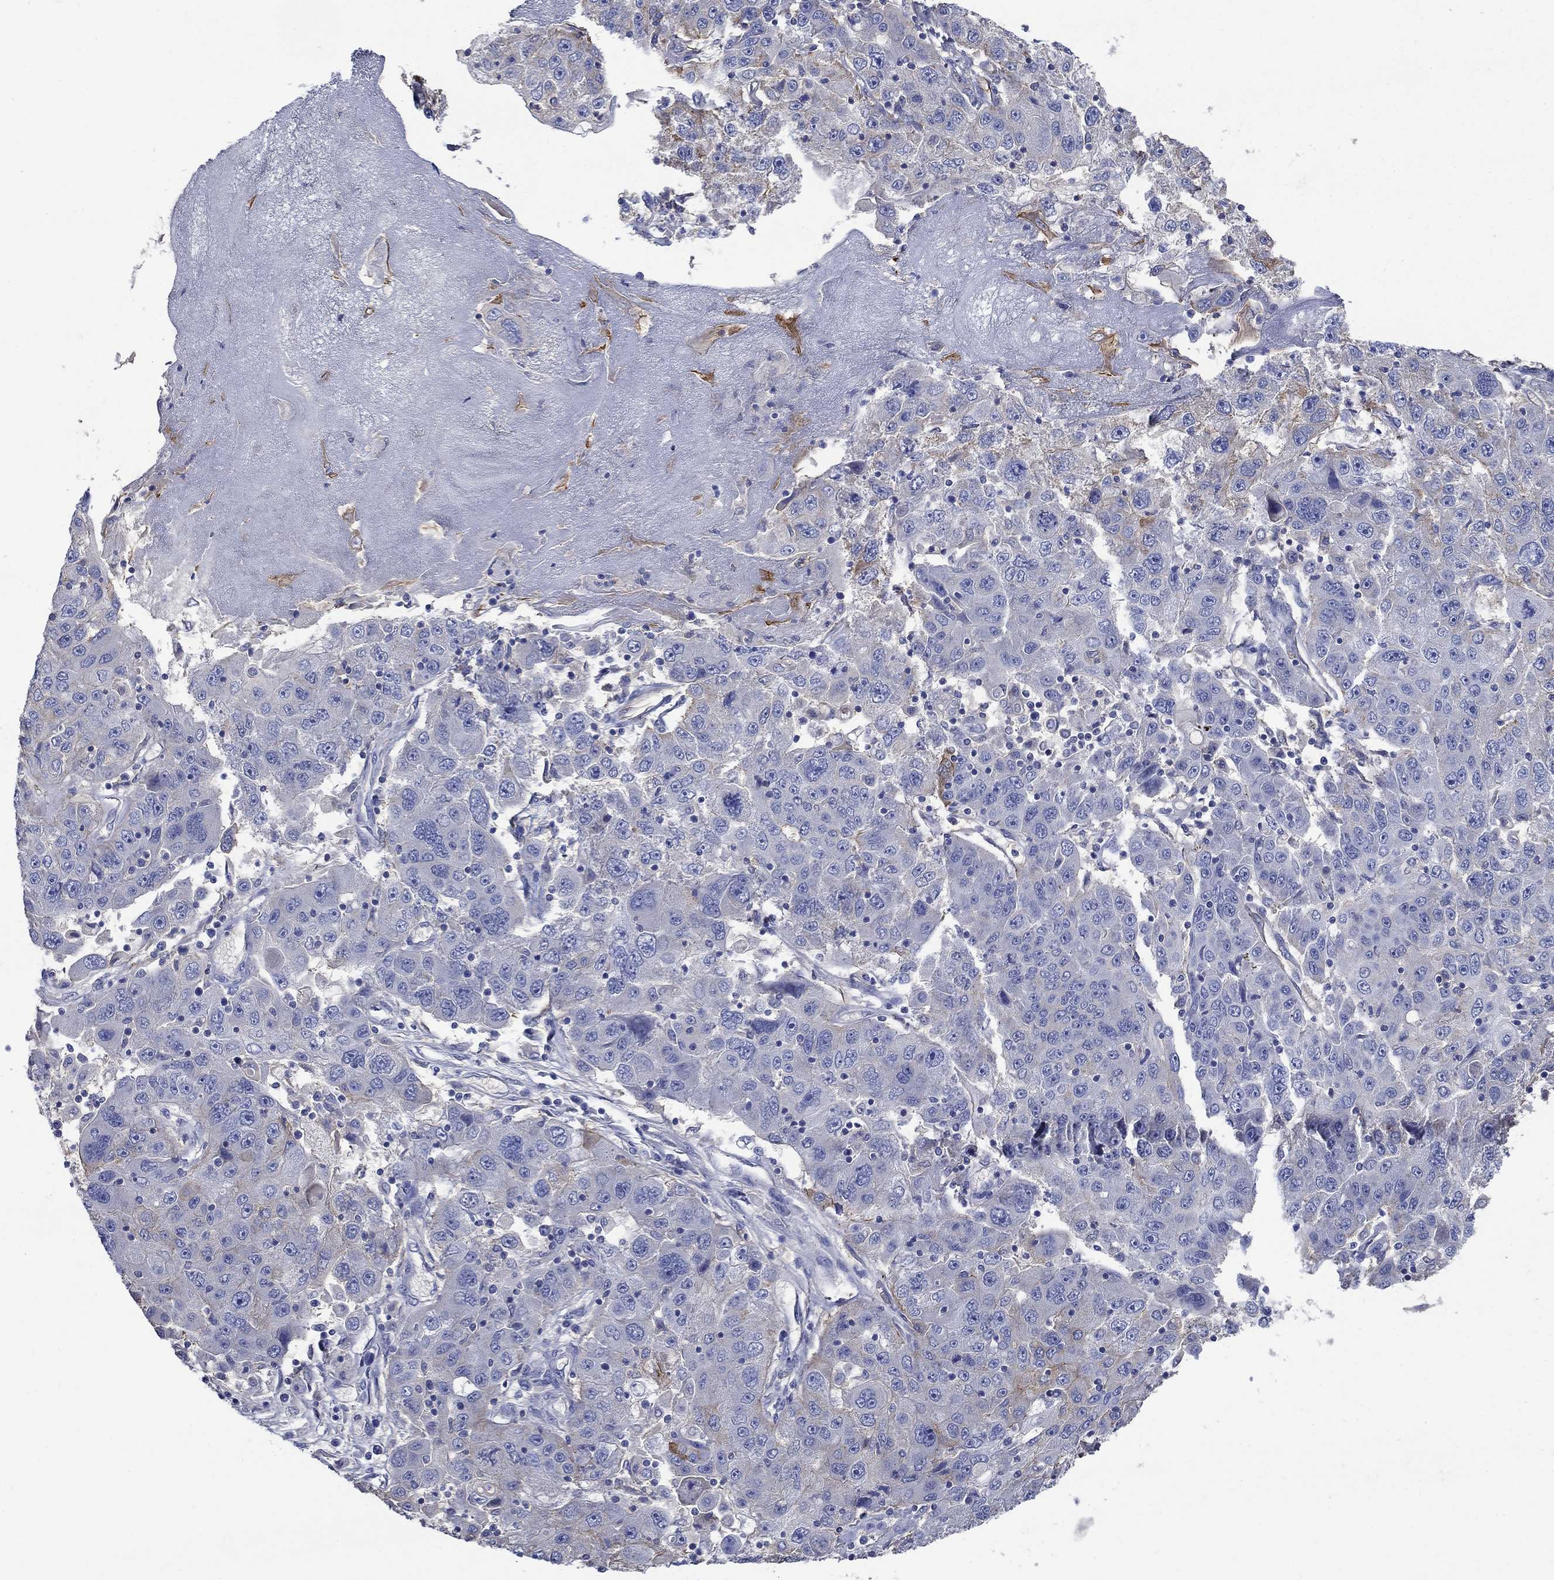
{"staining": {"intensity": "strong", "quantity": "<25%", "location": "cytoplasmic/membranous"}, "tissue": "stomach cancer", "cell_type": "Tumor cells", "image_type": "cancer", "snomed": [{"axis": "morphology", "description": "Adenocarcinoma, NOS"}, {"axis": "topography", "description": "Stomach"}], "caption": "Protein staining by immunohistochemistry displays strong cytoplasmic/membranous positivity in approximately <25% of tumor cells in stomach cancer. Using DAB (3,3'-diaminobenzidine) (brown) and hematoxylin (blue) stains, captured at high magnification using brightfield microscopy.", "gene": "FLNC", "patient": {"sex": "male", "age": 56}}